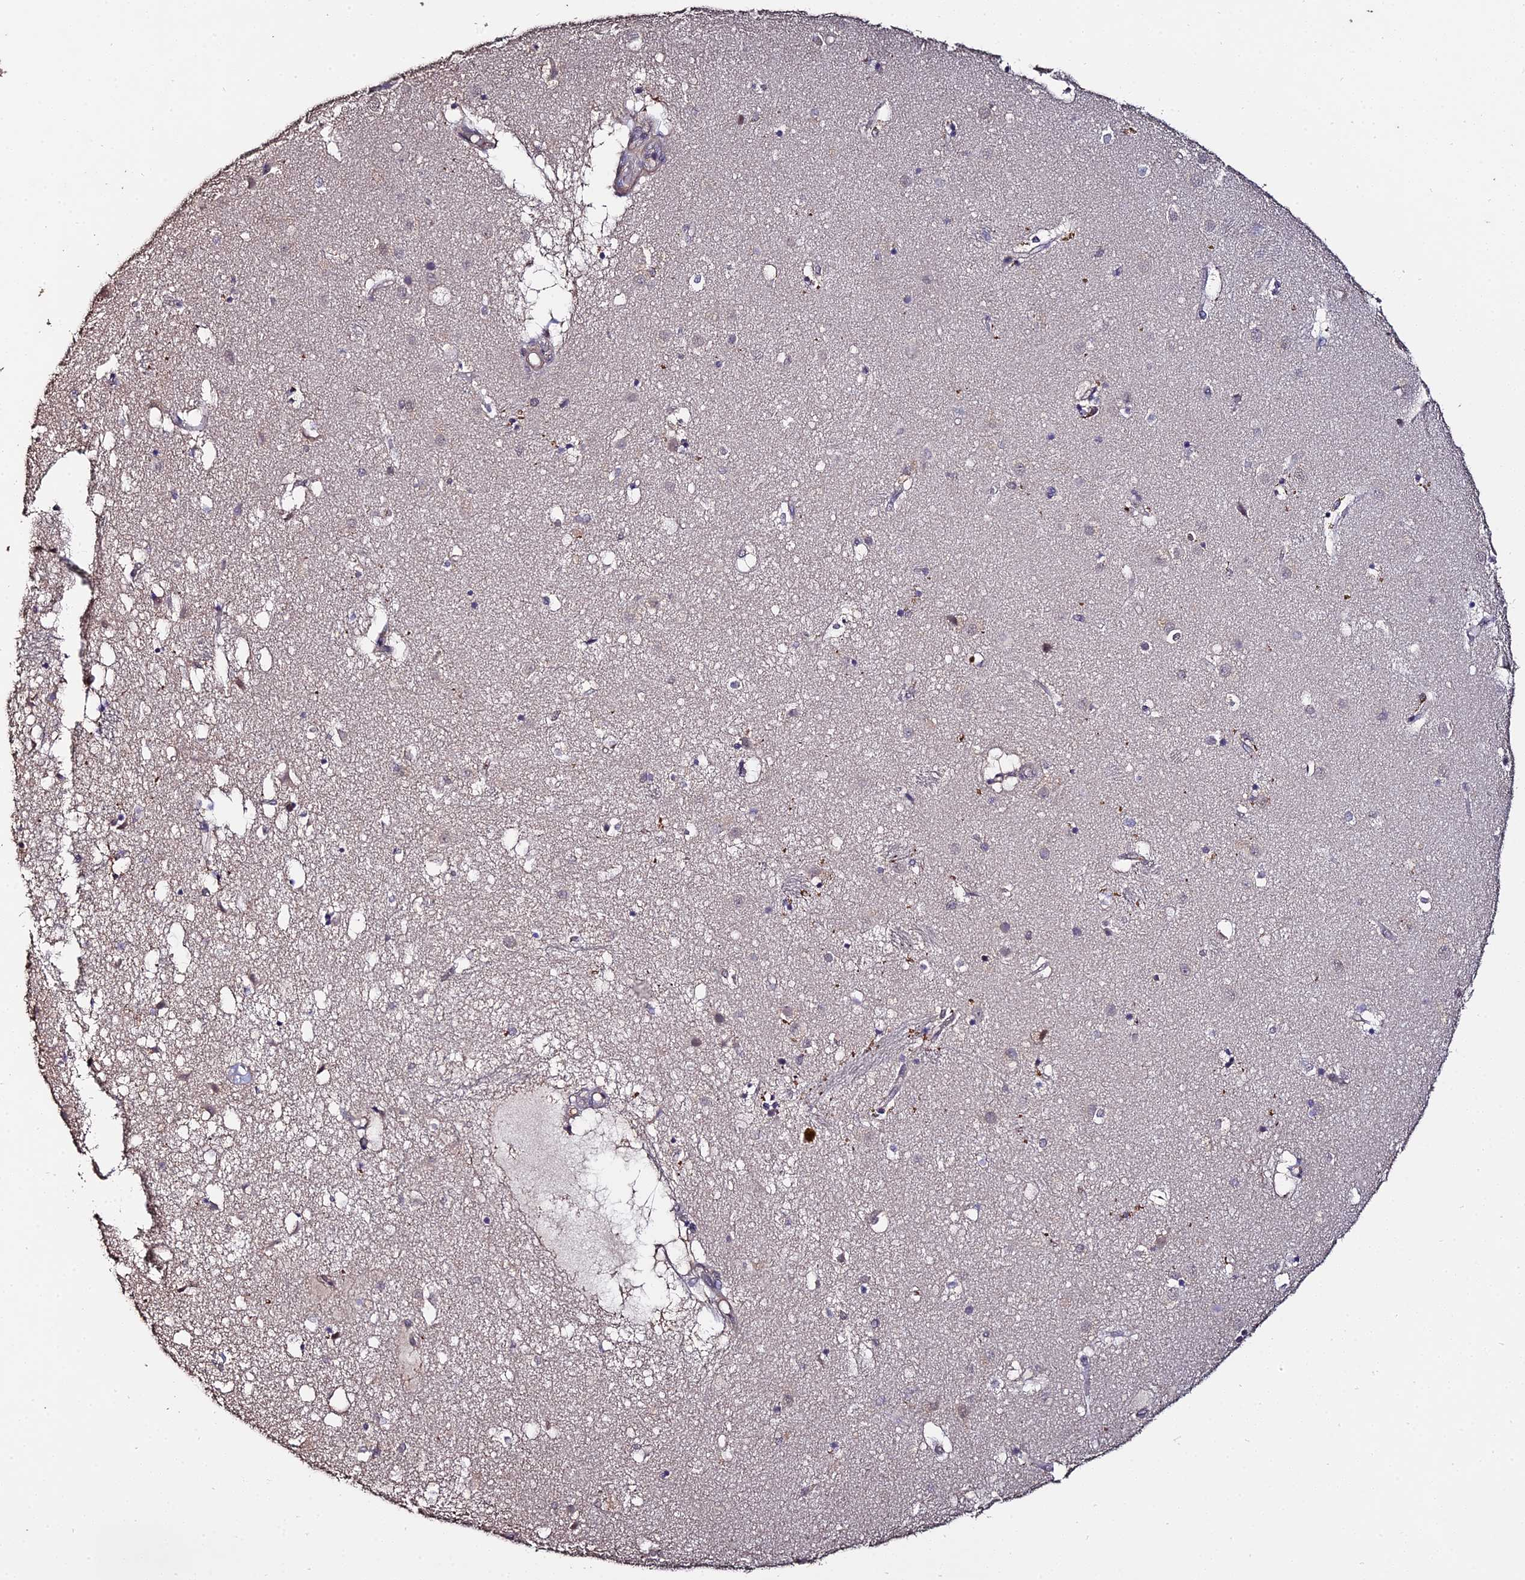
{"staining": {"intensity": "weak", "quantity": "<25%", "location": "cytoplasmic/membranous"}, "tissue": "caudate", "cell_type": "Glial cells", "image_type": "normal", "snomed": [{"axis": "morphology", "description": "Normal tissue, NOS"}, {"axis": "topography", "description": "Lateral ventricle wall"}], "caption": "Caudate was stained to show a protein in brown. There is no significant expression in glial cells. (Brightfield microscopy of DAB (3,3'-diaminobenzidine) immunohistochemistry at high magnification).", "gene": "LSM5", "patient": {"sex": "male", "age": 70}}